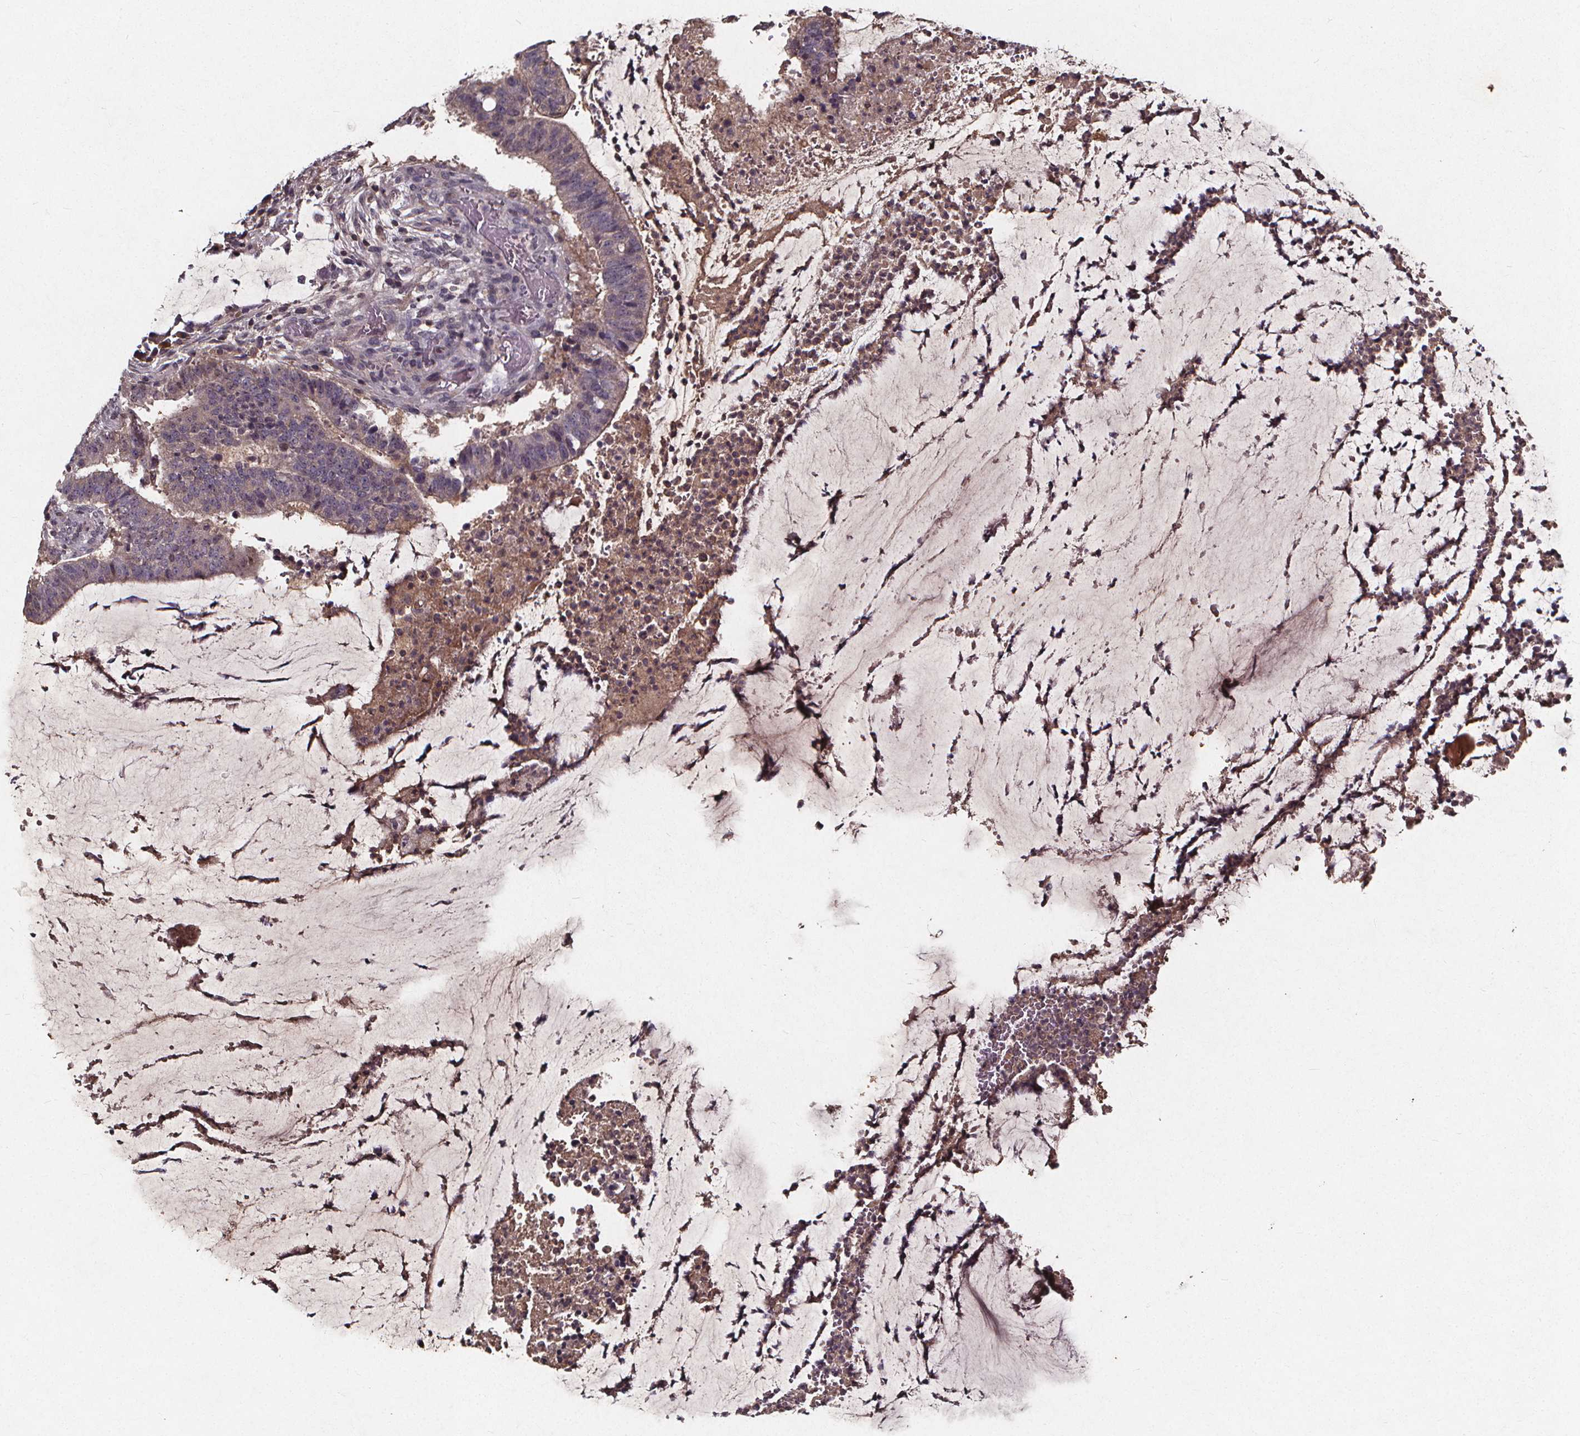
{"staining": {"intensity": "negative", "quantity": "none", "location": "none"}, "tissue": "colorectal cancer", "cell_type": "Tumor cells", "image_type": "cancer", "snomed": [{"axis": "morphology", "description": "Adenocarcinoma, NOS"}, {"axis": "topography", "description": "Colon"}], "caption": "Tumor cells show no significant protein staining in colorectal cancer (adenocarcinoma). Nuclei are stained in blue.", "gene": "SPAG8", "patient": {"sex": "female", "age": 43}}